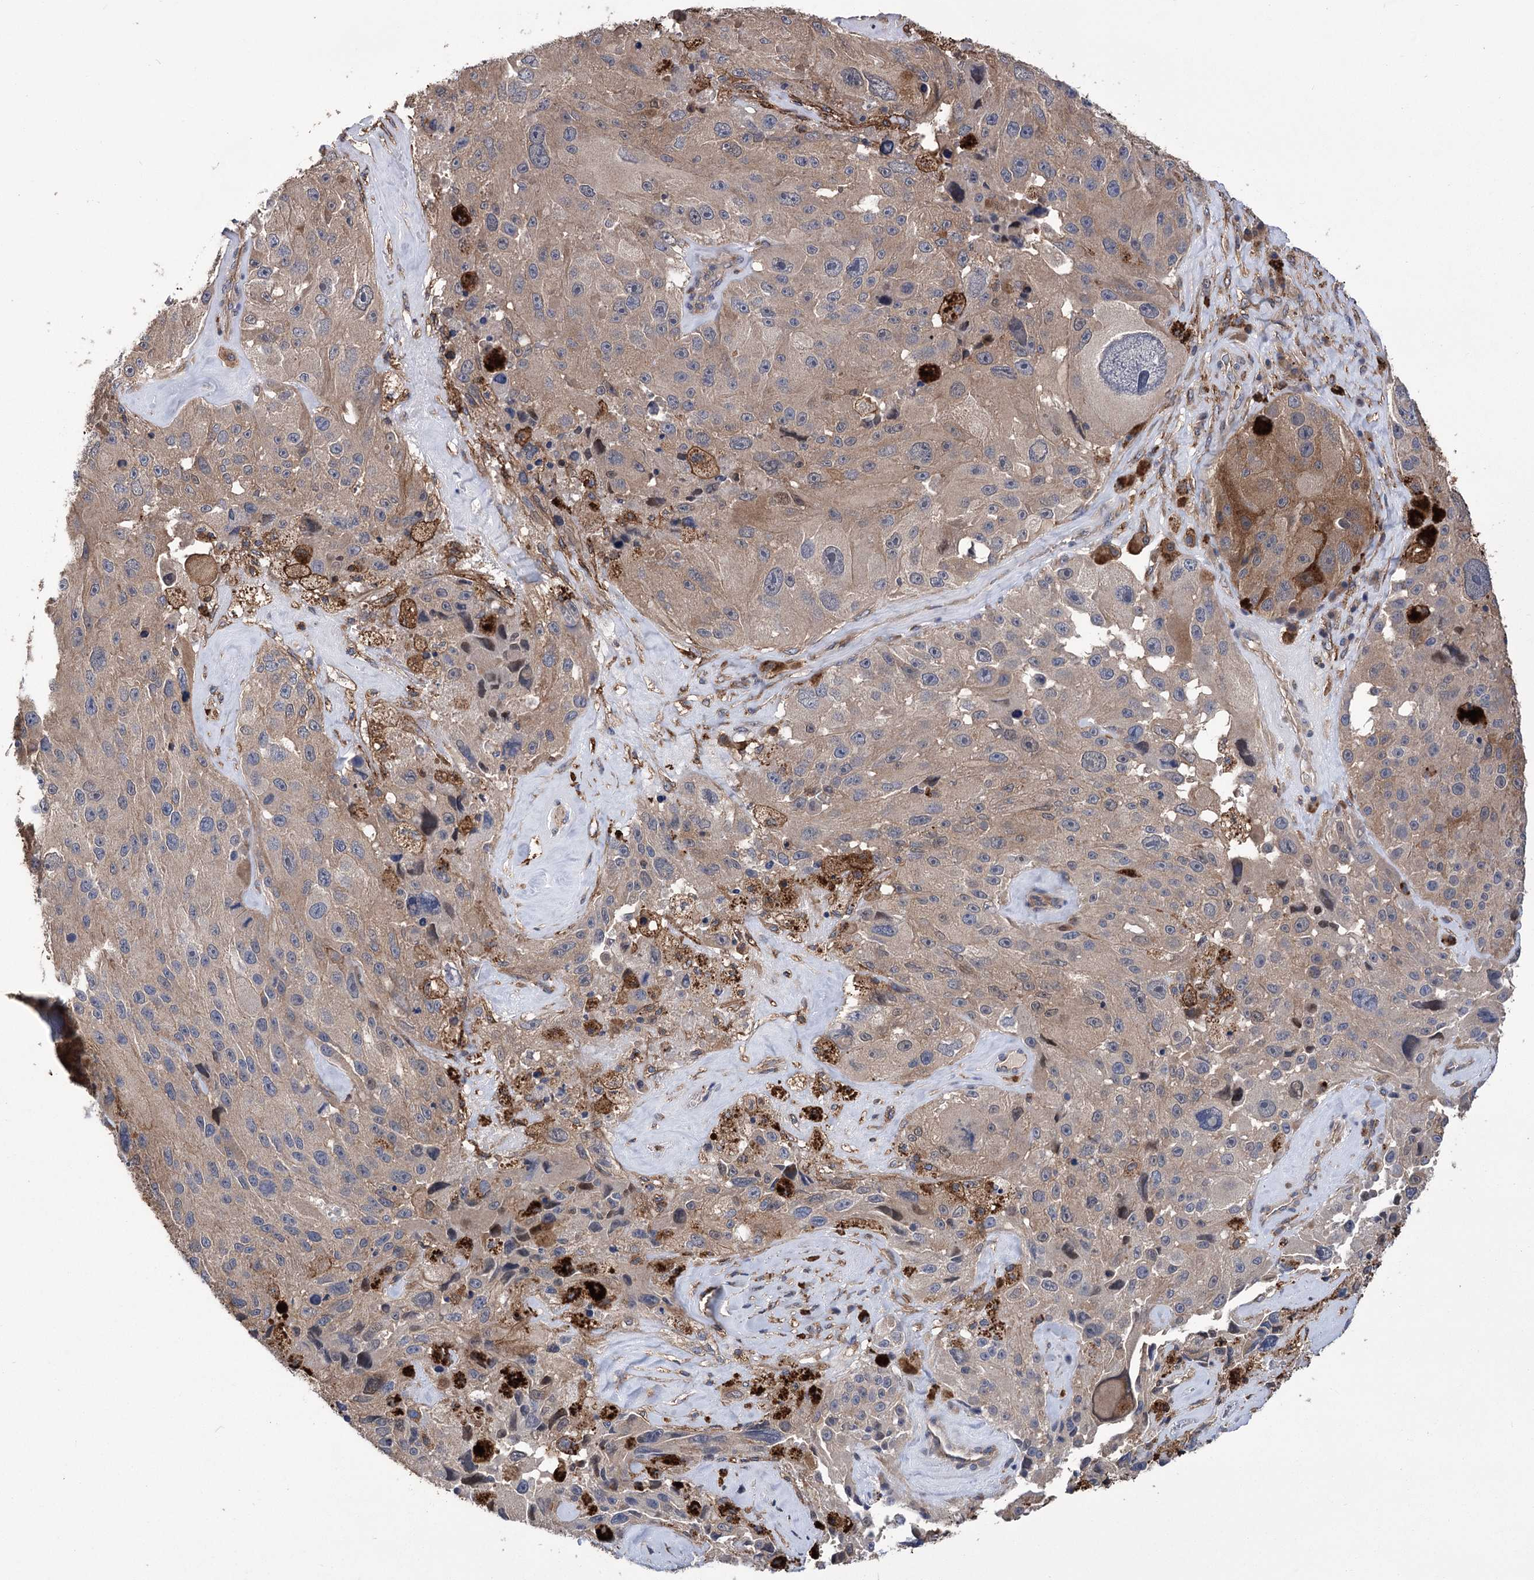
{"staining": {"intensity": "moderate", "quantity": ">75%", "location": "cytoplasmic/membranous"}, "tissue": "melanoma", "cell_type": "Tumor cells", "image_type": "cancer", "snomed": [{"axis": "morphology", "description": "Malignant melanoma, Metastatic site"}, {"axis": "topography", "description": "Lymph node"}], "caption": "A photomicrograph showing moderate cytoplasmic/membranous expression in about >75% of tumor cells in melanoma, as visualized by brown immunohistochemical staining.", "gene": "DPP3", "patient": {"sex": "male", "age": 62}}